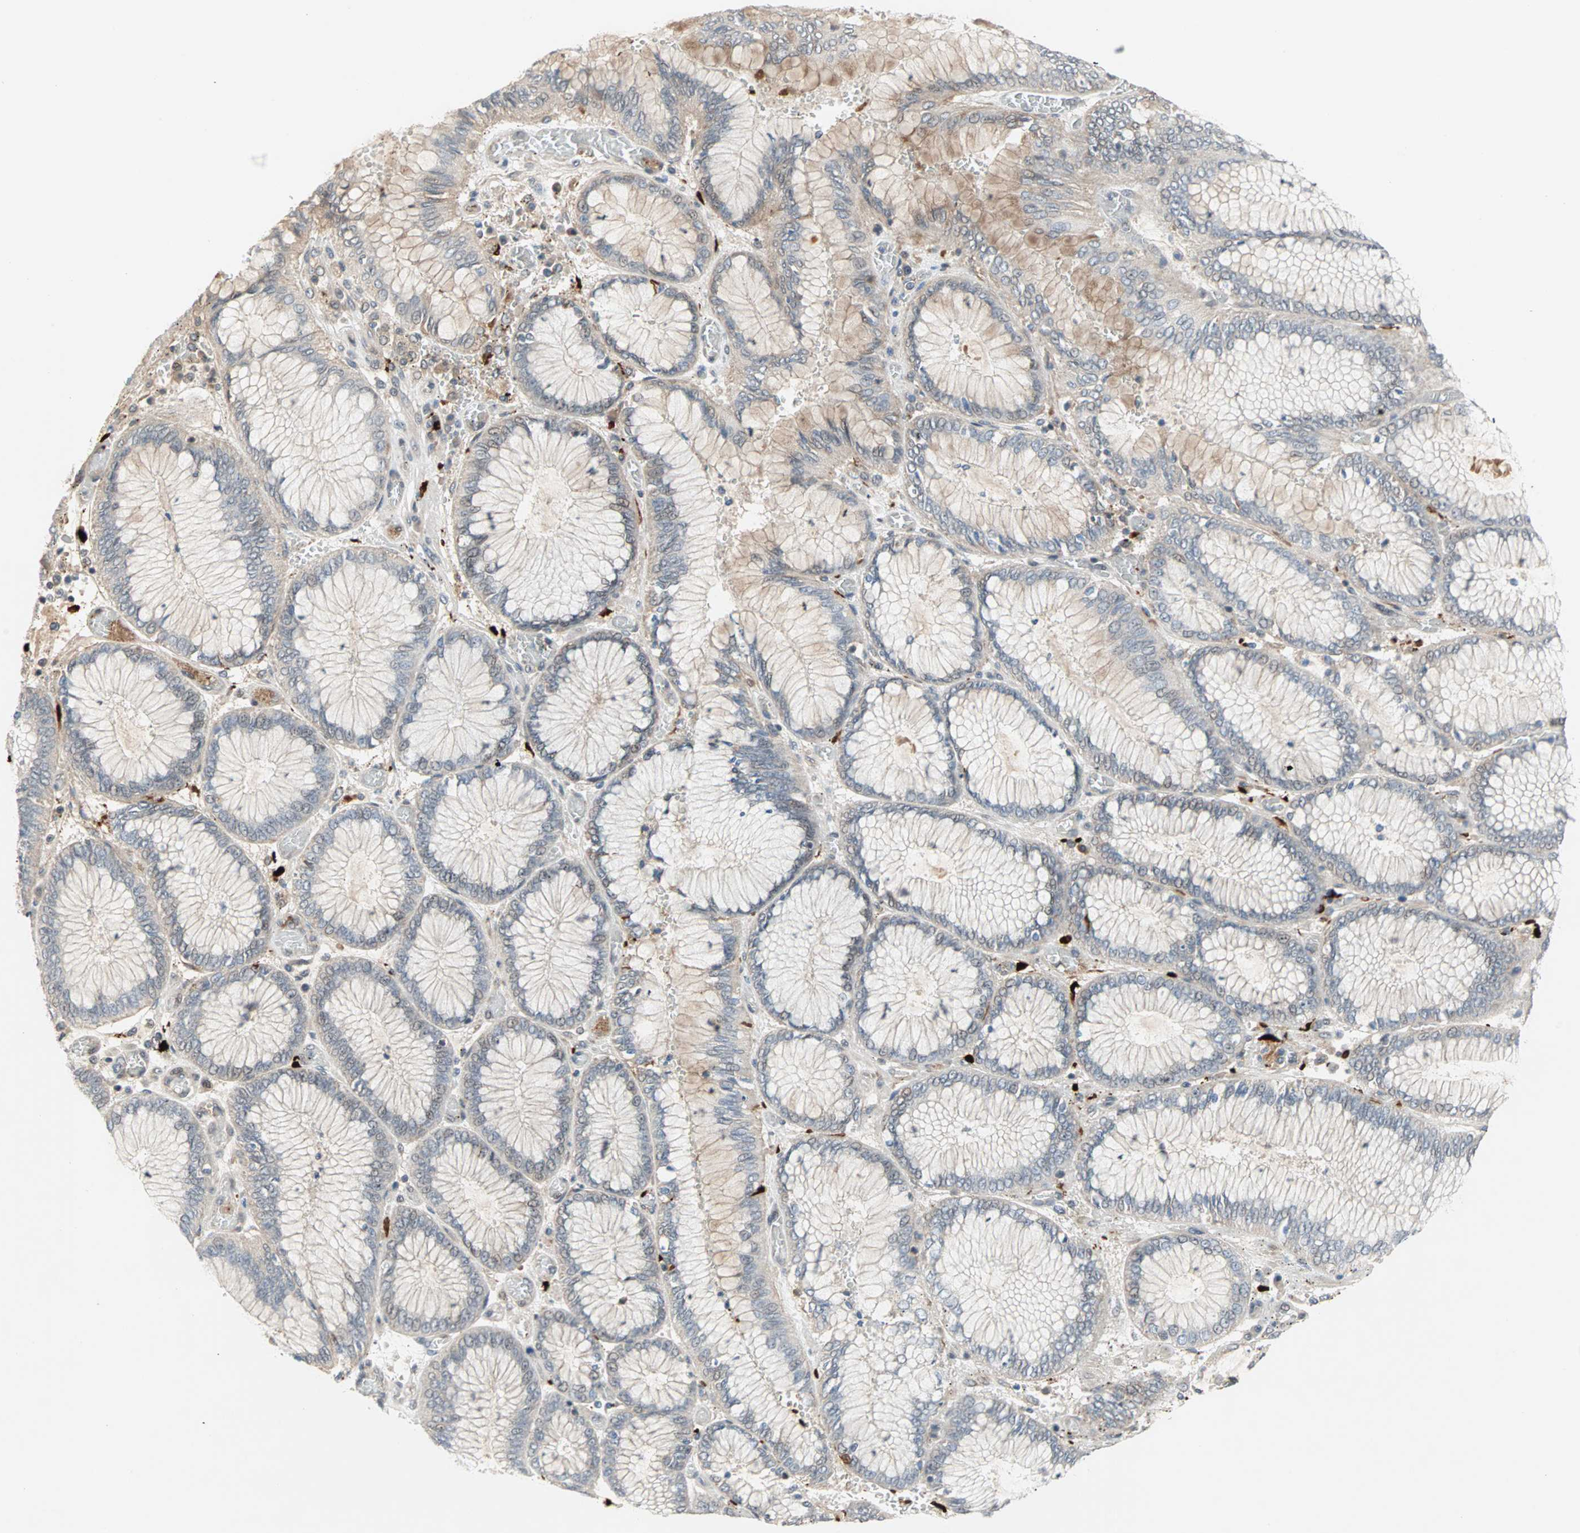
{"staining": {"intensity": "negative", "quantity": "none", "location": "none"}, "tissue": "stomach cancer", "cell_type": "Tumor cells", "image_type": "cancer", "snomed": [{"axis": "morphology", "description": "Normal tissue, NOS"}, {"axis": "morphology", "description": "Adenocarcinoma, NOS"}, {"axis": "topography", "description": "Stomach, upper"}, {"axis": "topography", "description": "Stomach"}], "caption": "Image shows no significant protein staining in tumor cells of stomach cancer (adenocarcinoma). (DAB immunohistochemistry (IHC) visualized using brightfield microscopy, high magnification).", "gene": "PROS1", "patient": {"sex": "male", "age": 76}}